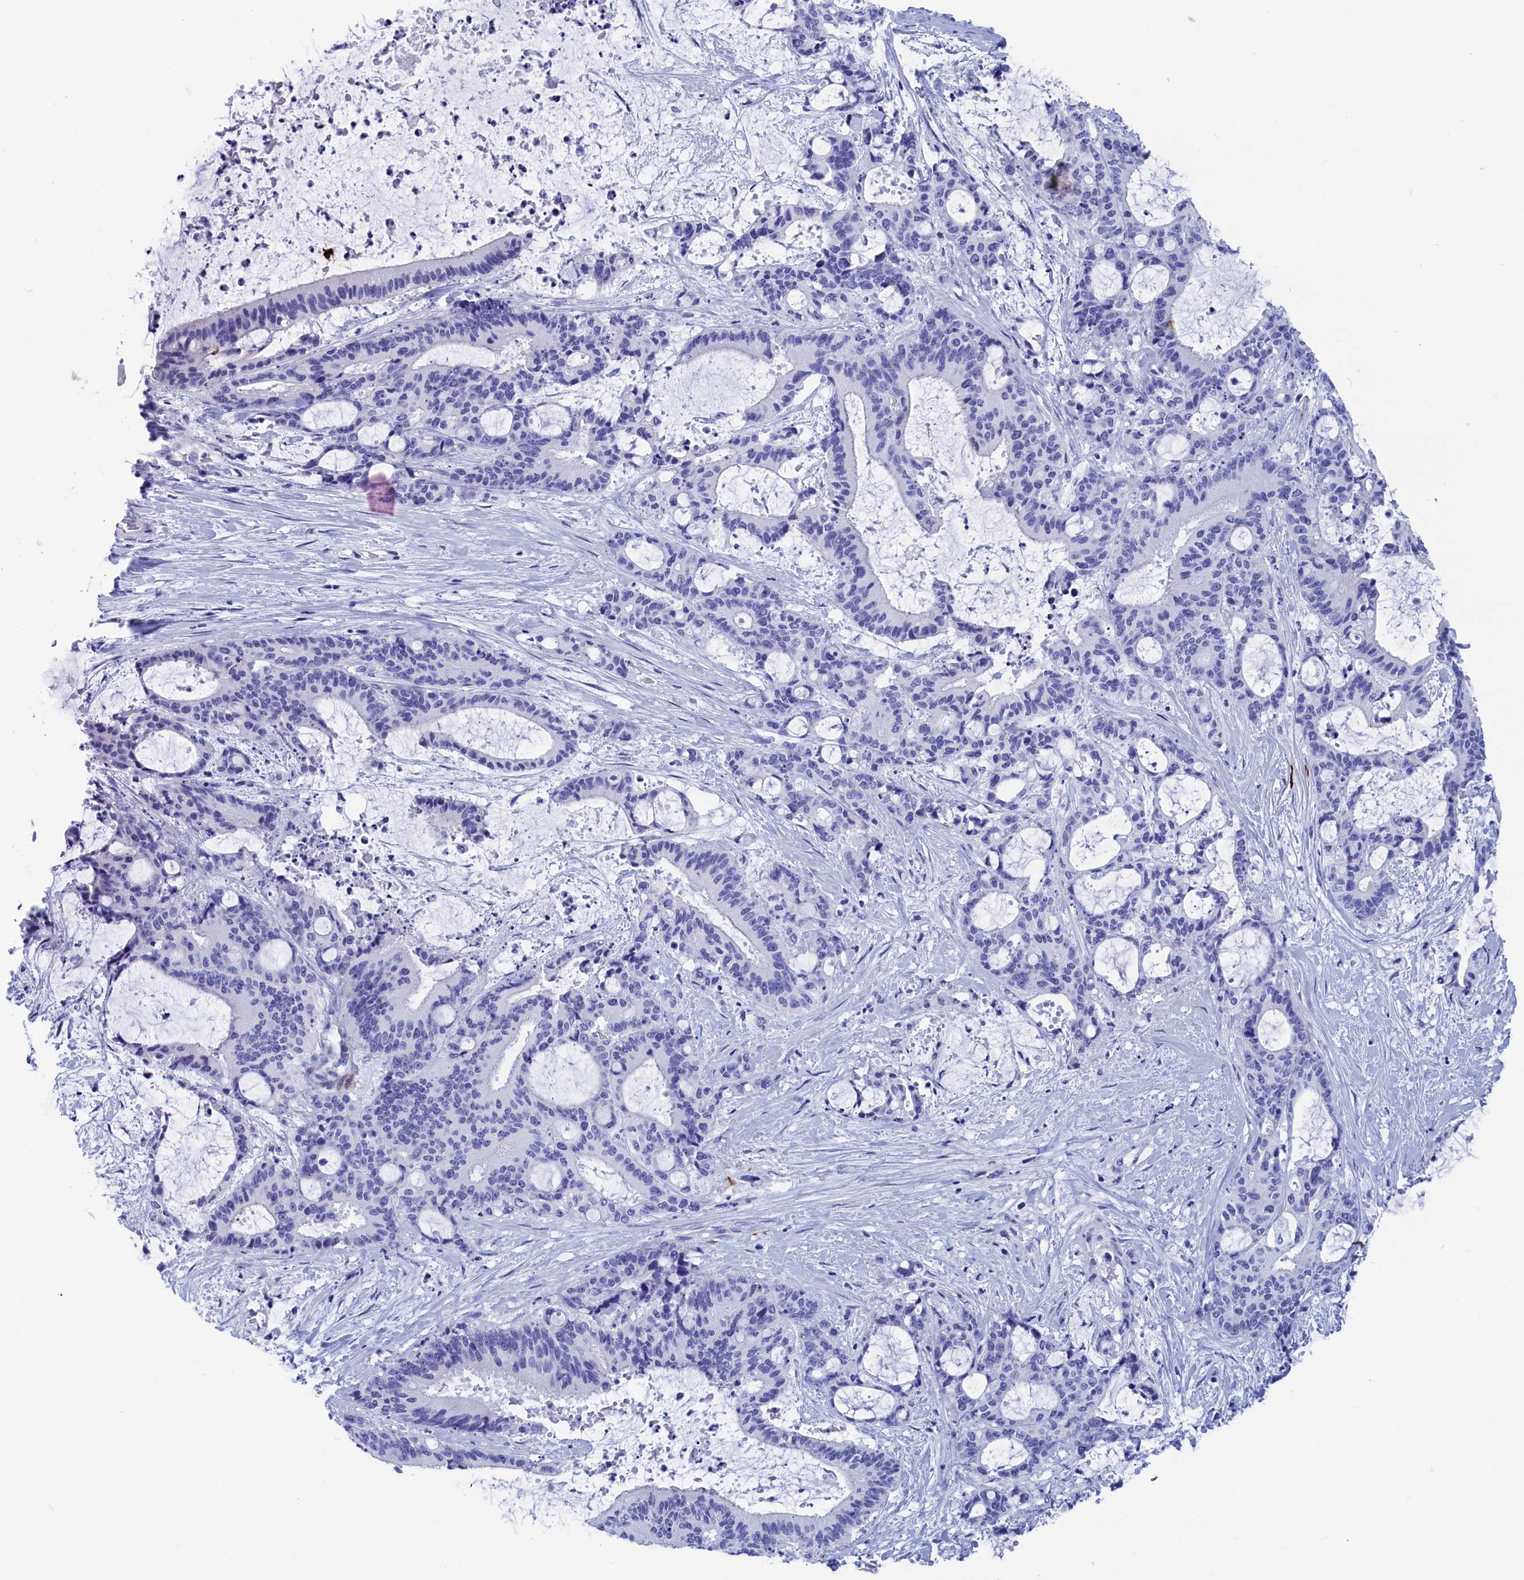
{"staining": {"intensity": "negative", "quantity": "none", "location": "none"}, "tissue": "liver cancer", "cell_type": "Tumor cells", "image_type": "cancer", "snomed": [{"axis": "morphology", "description": "Normal tissue, NOS"}, {"axis": "morphology", "description": "Cholangiocarcinoma"}, {"axis": "topography", "description": "Liver"}, {"axis": "topography", "description": "Peripheral nerve tissue"}], "caption": "Liver cancer stained for a protein using IHC demonstrates no positivity tumor cells.", "gene": "WDR83", "patient": {"sex": "female", "age": 73}}